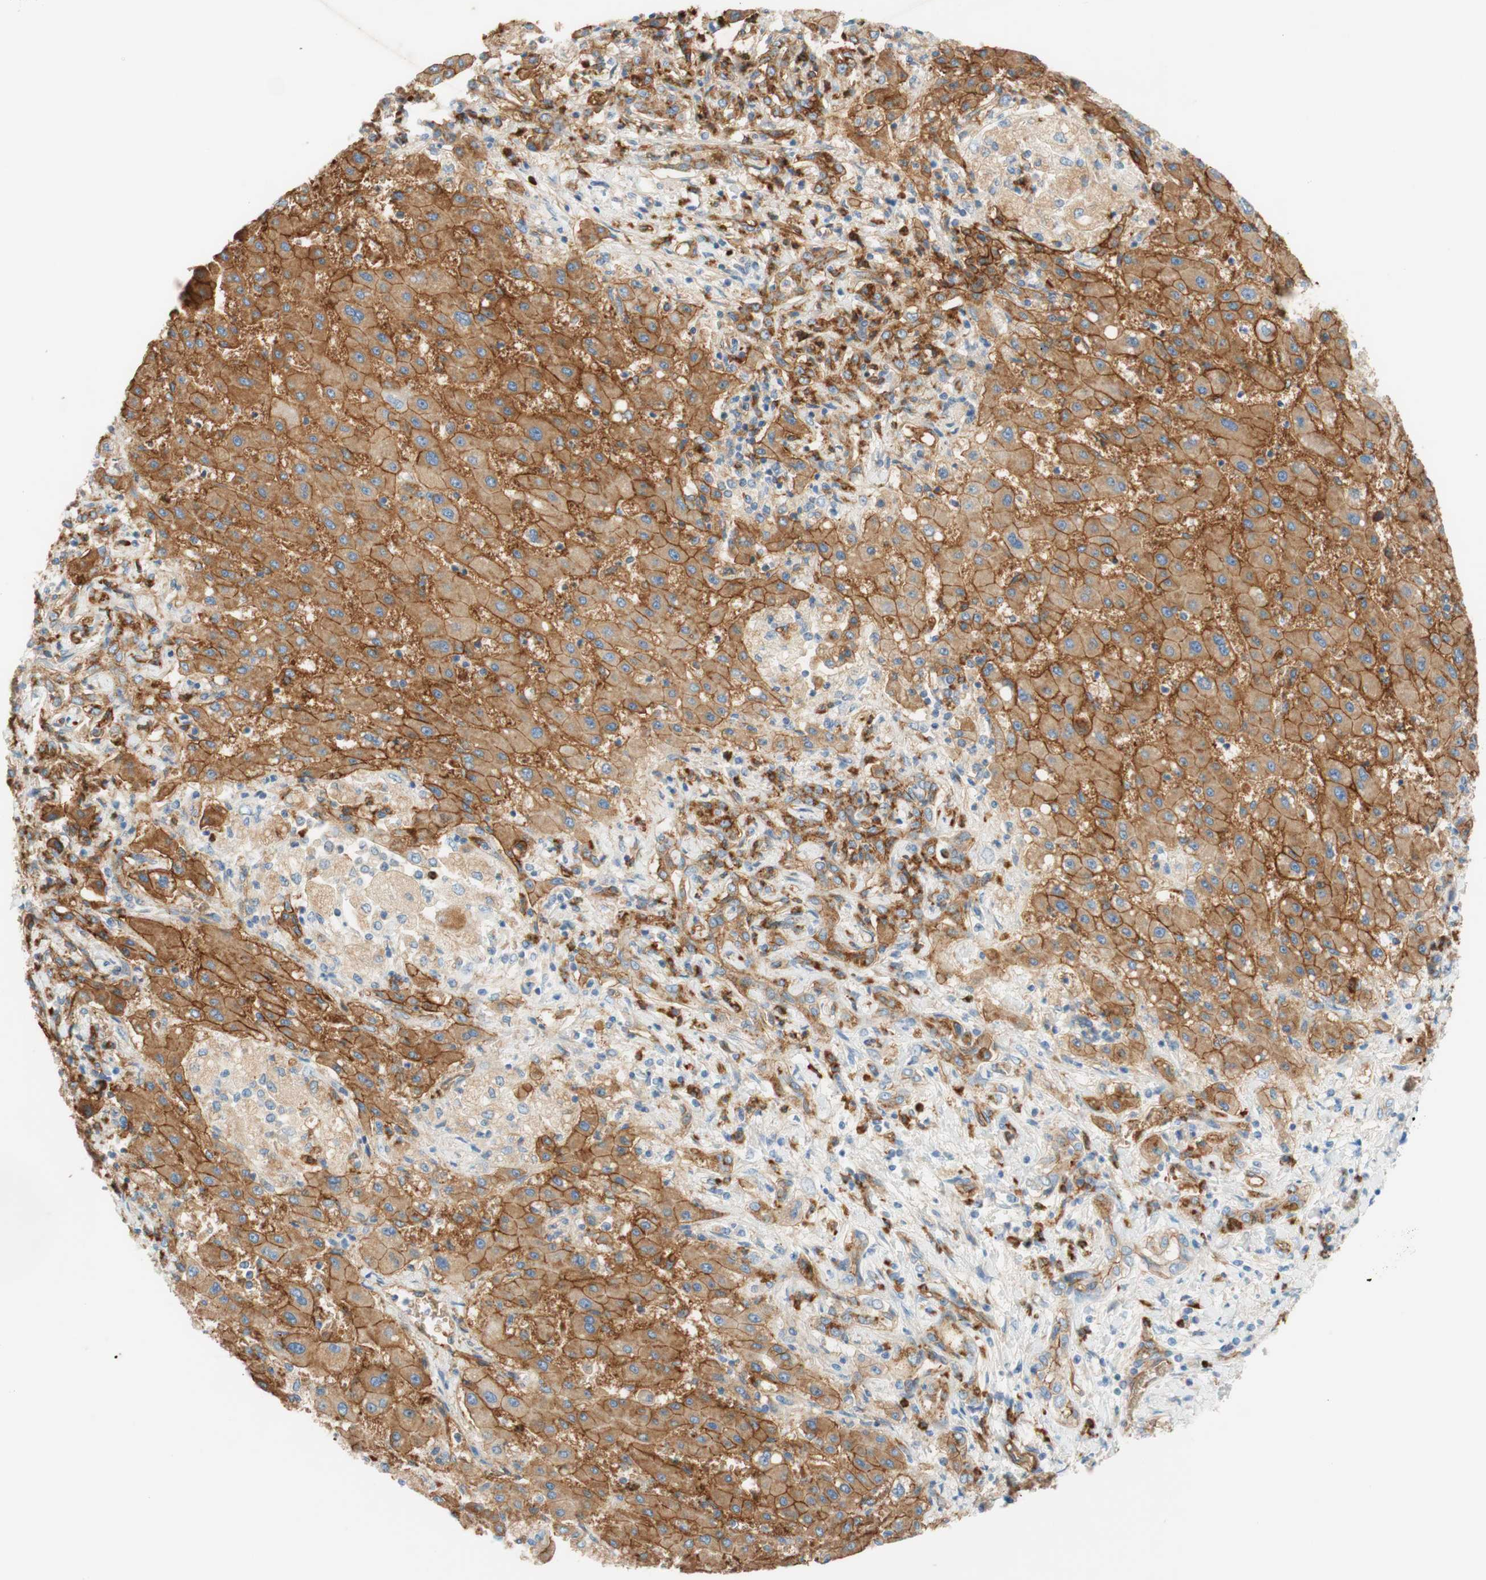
{"staining": {"intensity": "moderate", "quantity": ">75%", "location": "cytoplasmic/membranous"}, "tissue": "liver cancer", "cell_type": "Tumor cells", "image_type": "cancer", "snomed": [{"axis": "morphology", "description": "Cholangiocarcinoma"}, {"axis": "topography", "description": "Liver"}], "caption": "This image demonstrates immunohistochemistry staining of liver cancer, with medium moderate cytoplasmic/membranous positivity in approximately >75% of tumor cells.", "gene": "STOM", "patient": {"sex": "male", "age": 50}}